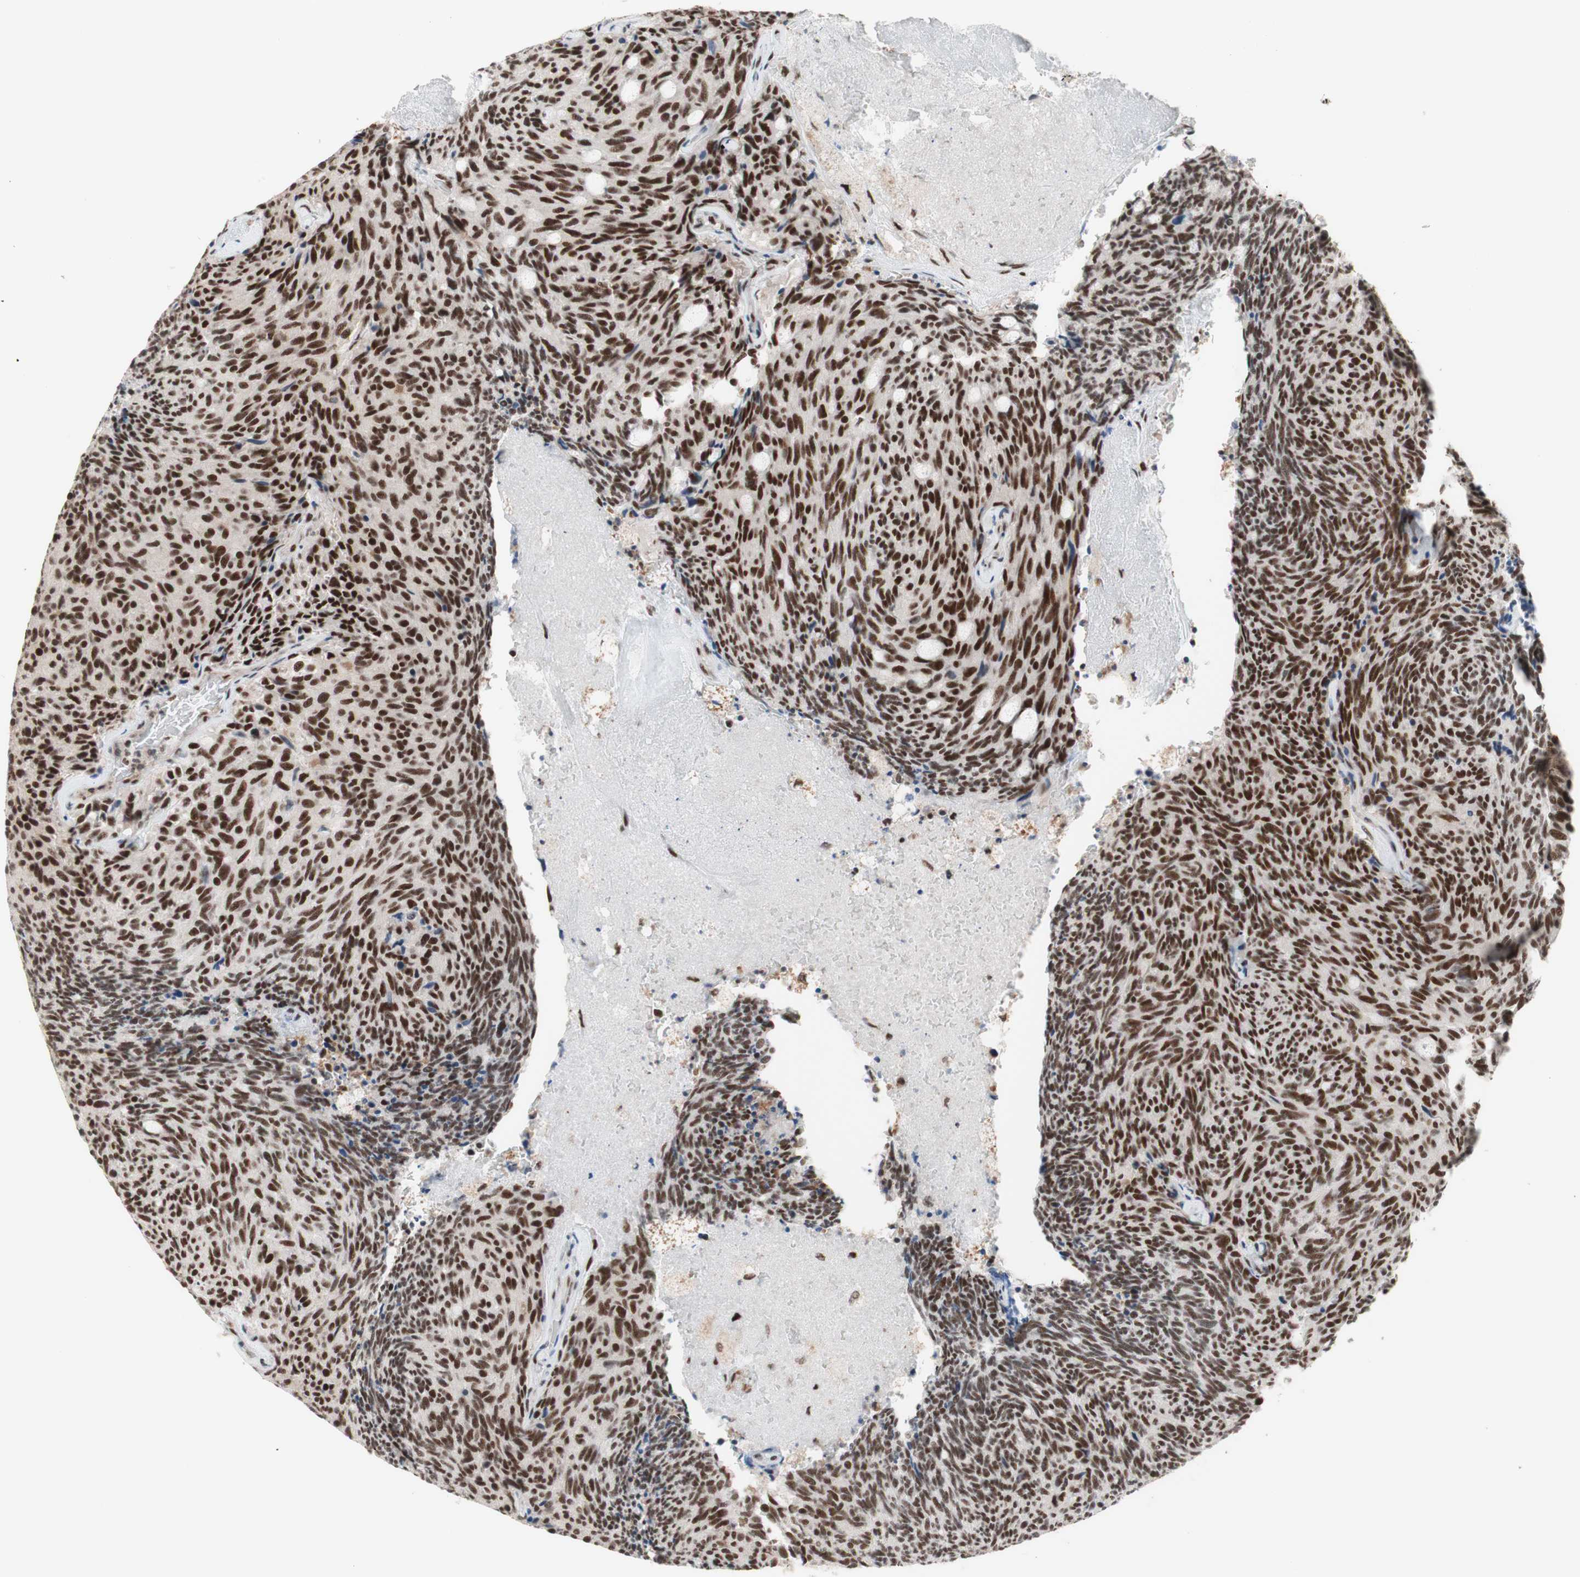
{"staining": {"intensity": "strong", "quantity": ">75%", "location": "nuclear"}, "tissue": "carcinoid", "cell_type": "Tumor cells", "image_type": "cancer", "snomed": [{"axis": "morphology", "description": "Carcinoid, malignant, NOS"}, {"axis": "topography", "description": "Pancreas"}], "caption": "Strong nuclear protein staining is identified in approximately >75% of tumor cells in carcinoid (malignant). (Brightfield microscopy of DAB IHC at high magnification).", "gene": "PRPF19", "patient": {"sex": "female", "age": 54}}